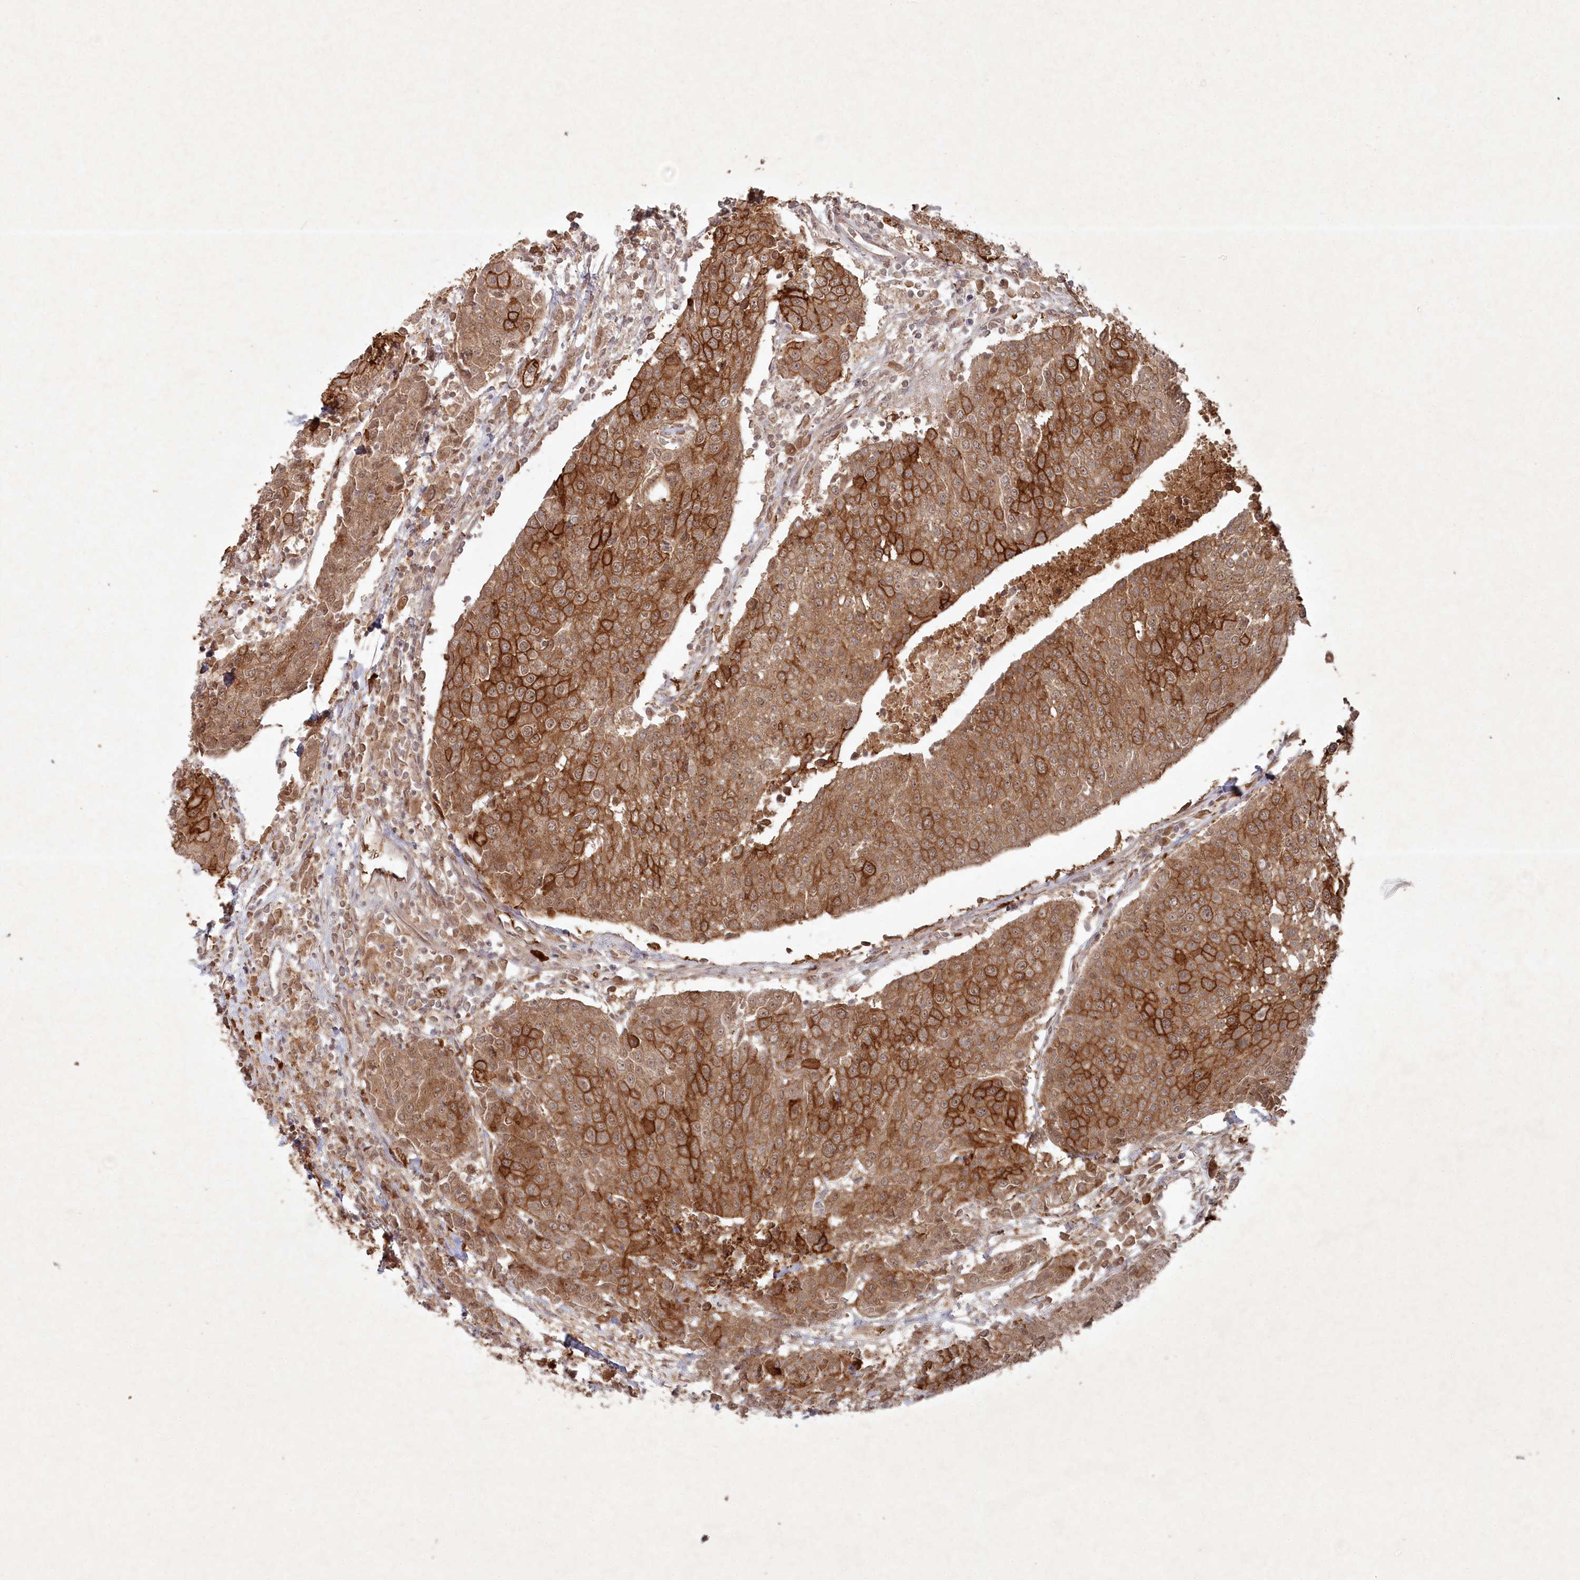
{"staining": {"intensity": "strong", "quantity": ">75%", "location": "cytoplasmic/membranous"}, "tissue": "urothelial cancer", "cell_type": "Tumor cells", "image_type": "cancer", "snomed": [{"axis": "morphology", "description": "Urothelial carcinoma, High grade"}, {"axis": "topography", "description": "Urinary bladder"}], "caption": "Human urothelial cancer stained with a protein marker shows strong staining in tumor cells.", "gene": "FBXL17", "patient": {"sex": "female", "age": 85}}